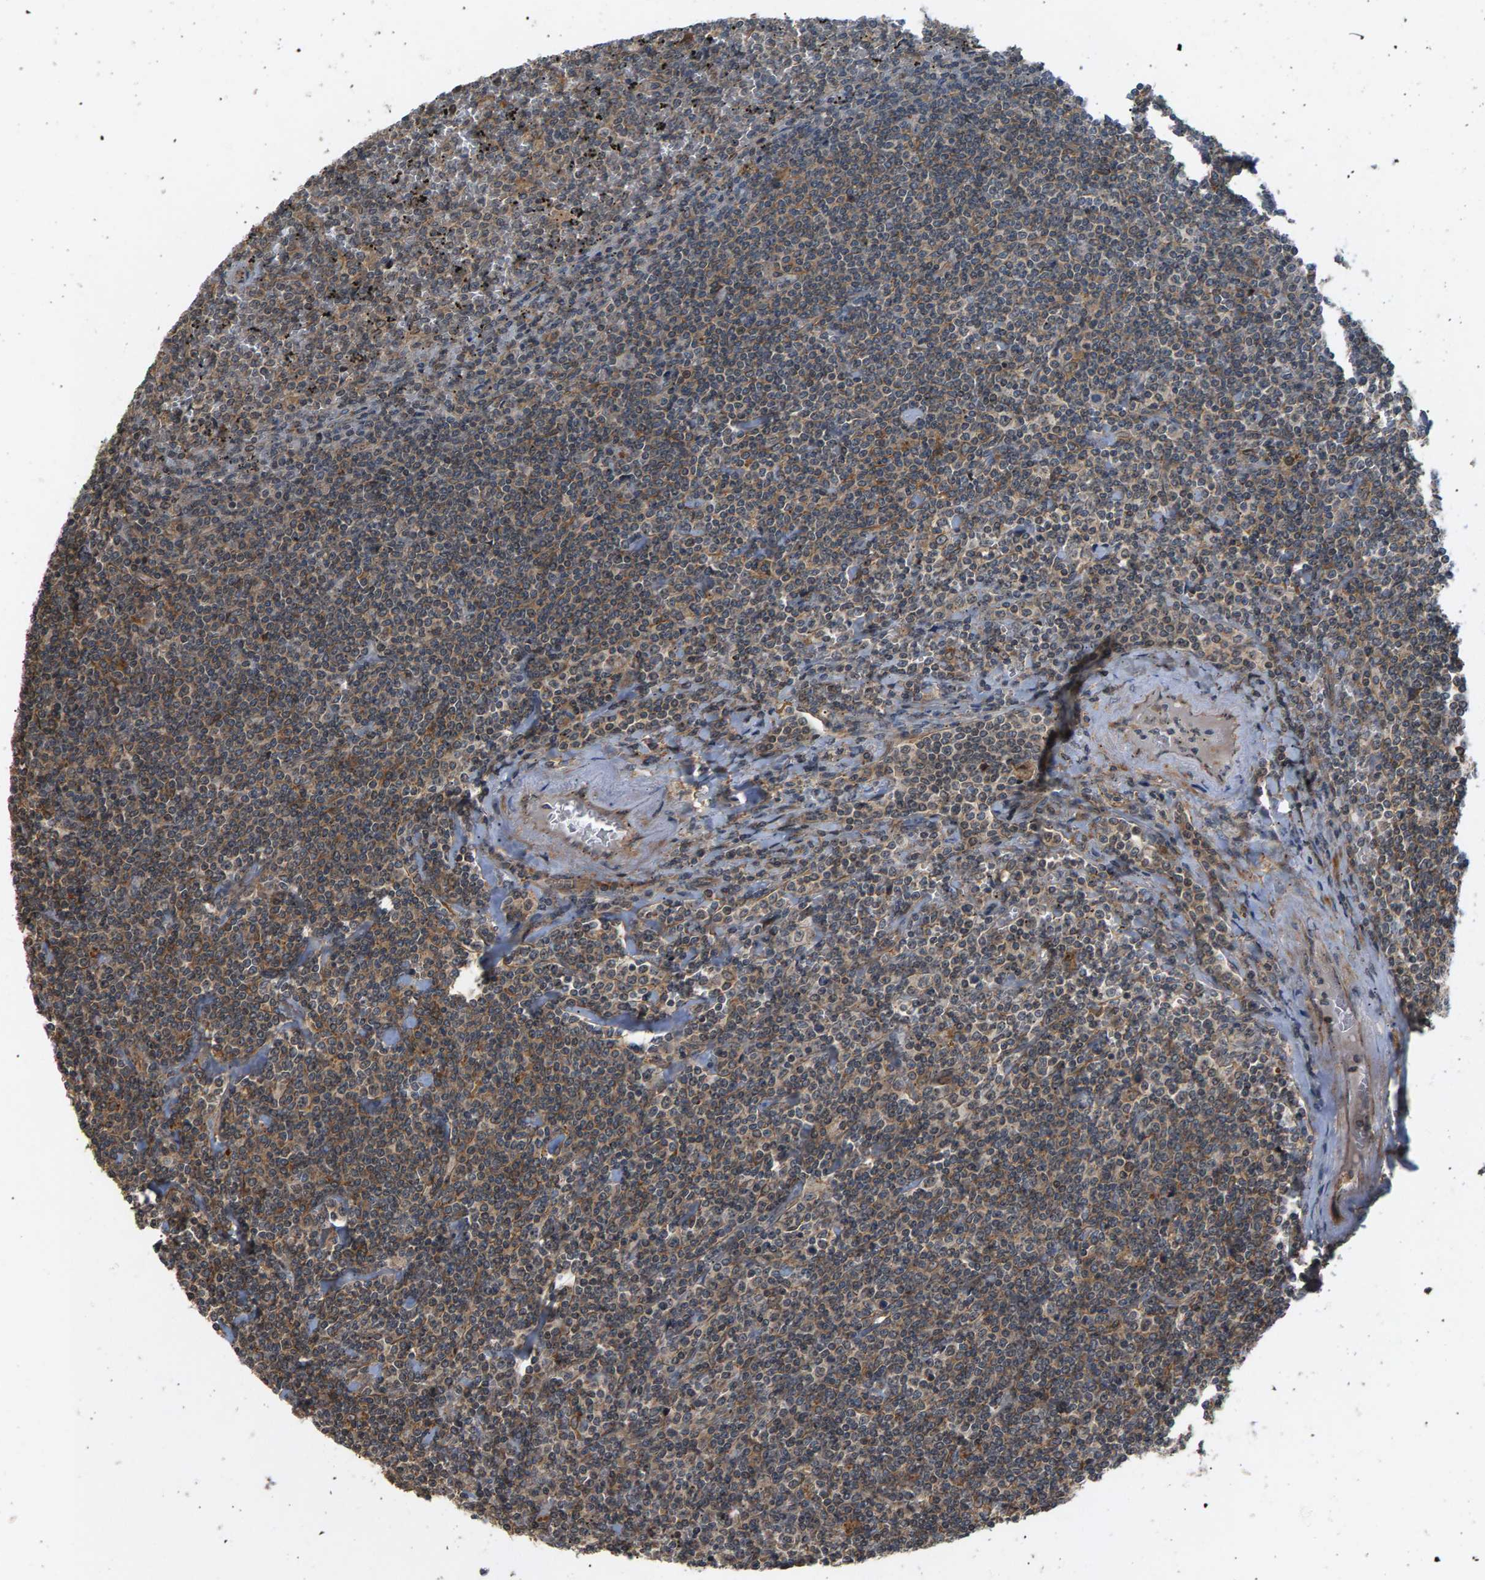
{"staining": {"intensity": "weak", "quantity": ">75%", "location": "cytoplasmic/membranous"}, "tissue": "lymphoma", "cell_type": "Tumor cells", "image_type": "cancer", "snomed": [{"axis": "morphology", "description": "Malignant lymphoma, non-Hodgkin's type, Low grade"}, {"axis": "topography", "description": "Spleen"}], "caption": "Tumor cells reveal weak cytoplasmic/membranous expression in approximately >75% of cells in low-grade malignant lymphoma, non-Hodgkin's type.", "gene": "MAP2K5", "patient": {"sex": "female", "age": 19}}